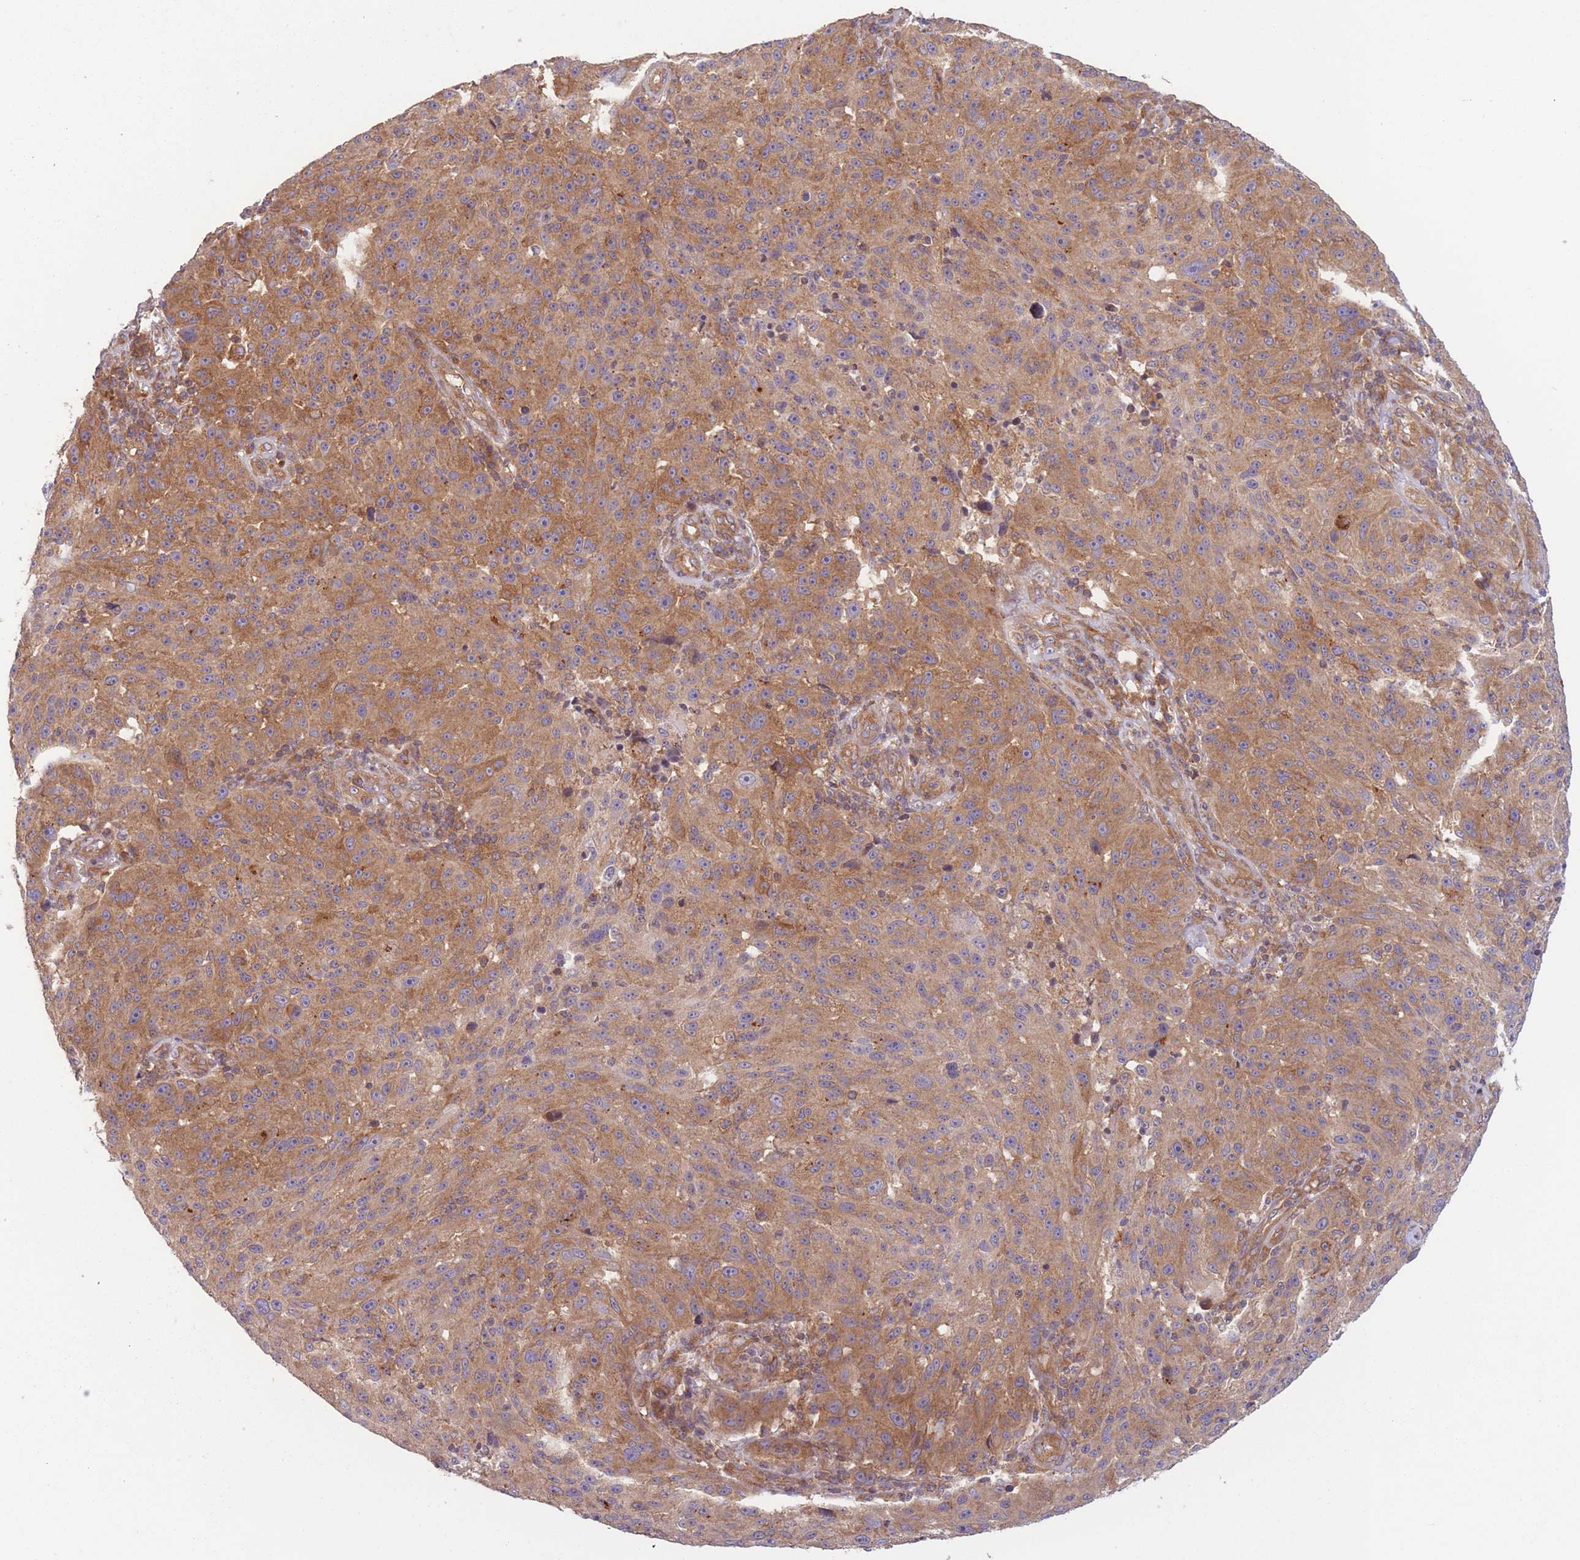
{"staining": {"intensity": "moderate", "quantity": ">75%", "location": "cytoplasmic/membranous"}, "tissue": "melanoma", "cell_type": "Tumor cells", "image_type": "cancer", "snomed": [{"axis": "morphology", "description": "Malignant melanoma, NOS"}, {"axis": "topography", "description": "Skin"}], "caption": "This is an image of IHC staining of melanoma, which shows moderate staining in the cytoplasmic/membranous of tumor cells.", "gene": "WASHC2A", "patient": {"sex": "male", "age": 53}}